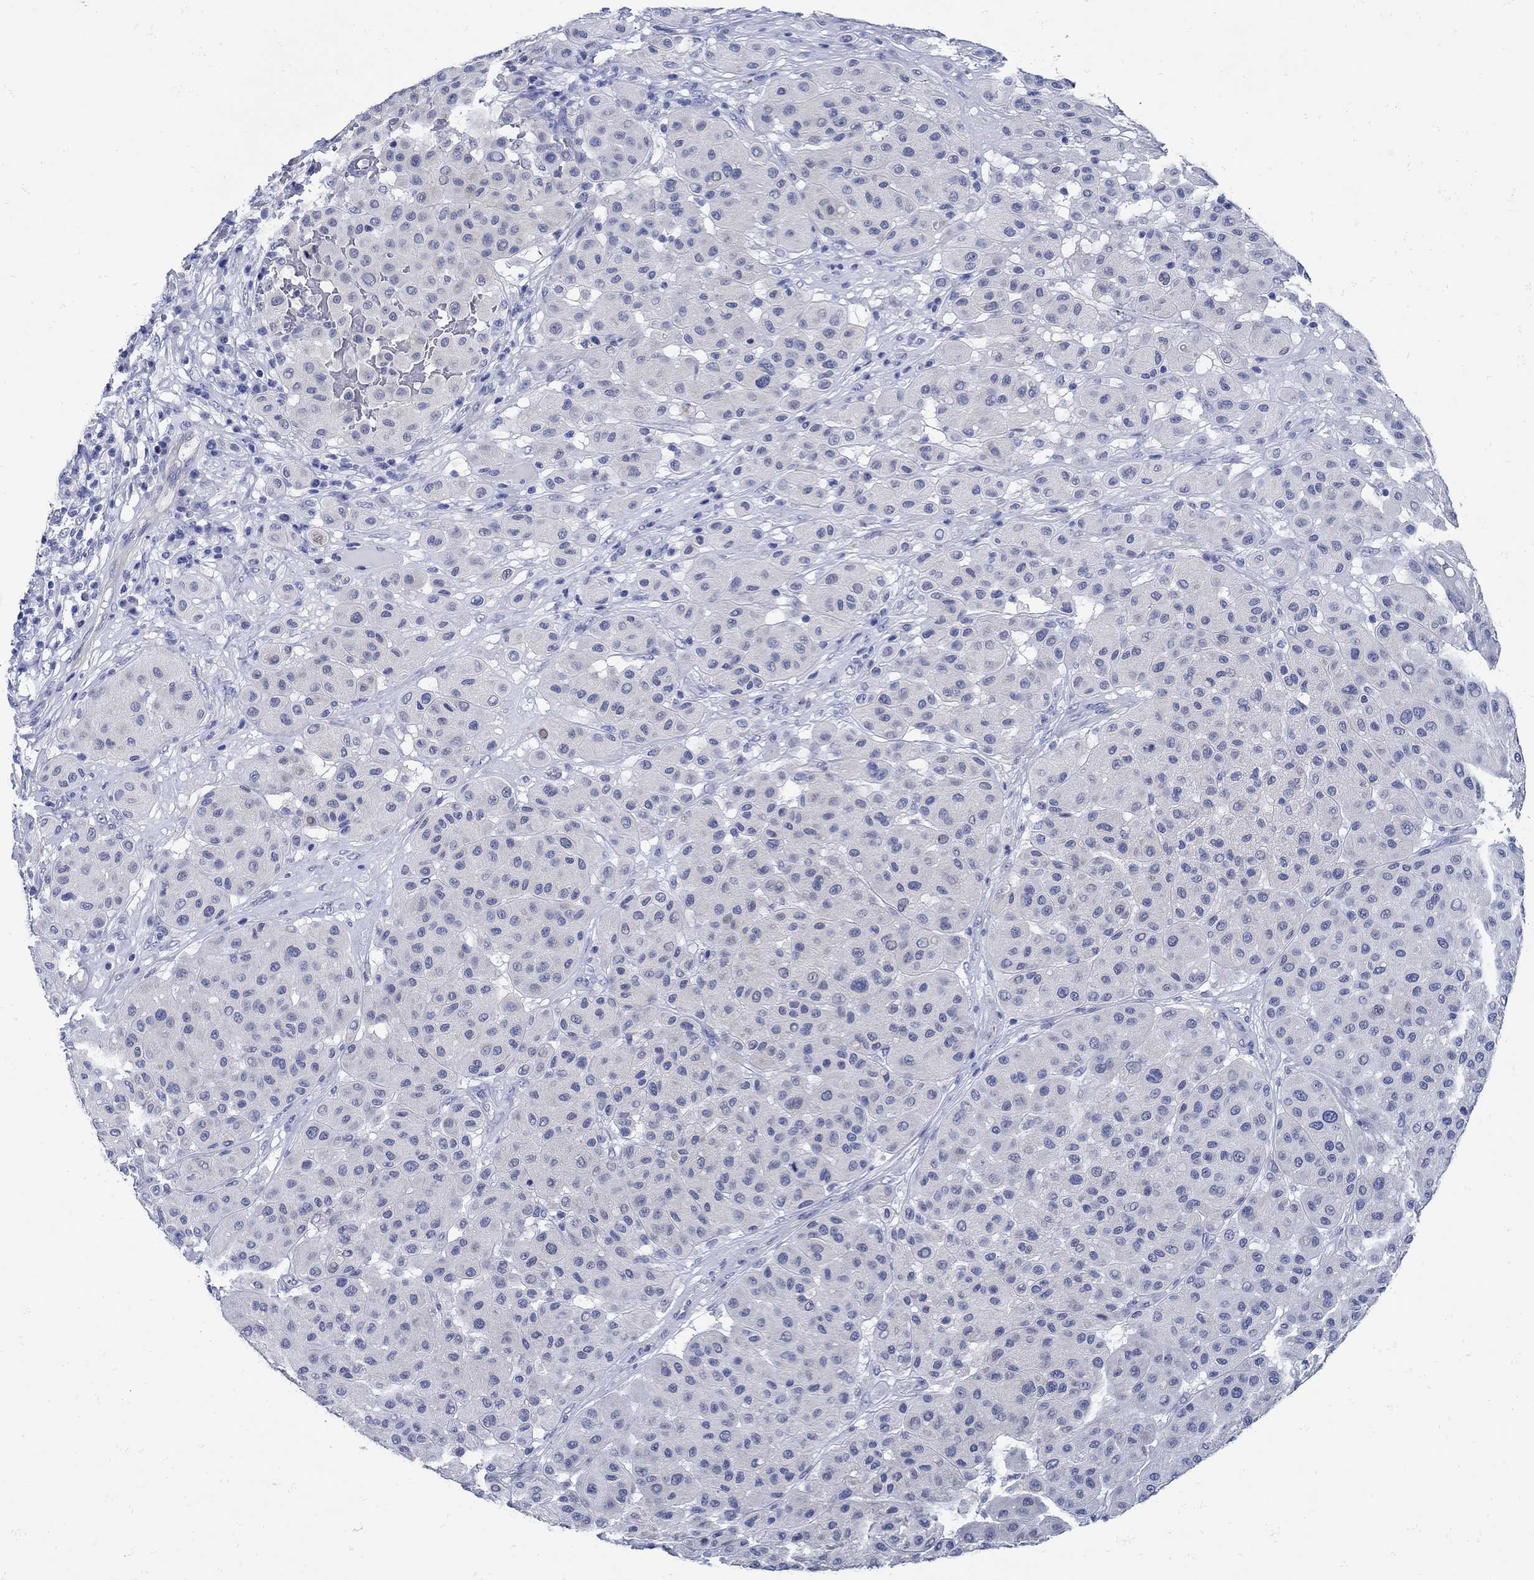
{"staining": {"intensity": "negative", "quantity": "none", "location": "none"}, "tissue": "melanoma", "cell_type": "Tumor cells", "image_type": "cancer", "snomed": [{"axis": "morphology", "description": "Malignant melanoma, Metastatic site"}, {"axis": "topography", "description": "Smooth muscle"}], "caption": "Immunohistochemistry micrograph of neoplastic tissue: malignant melanoma (metastatic site) stained with DAB demonstrates no significant protein expression in tumor cells.", "gene": "NOS1", "patient": {"sex": "male", "age": 41}}